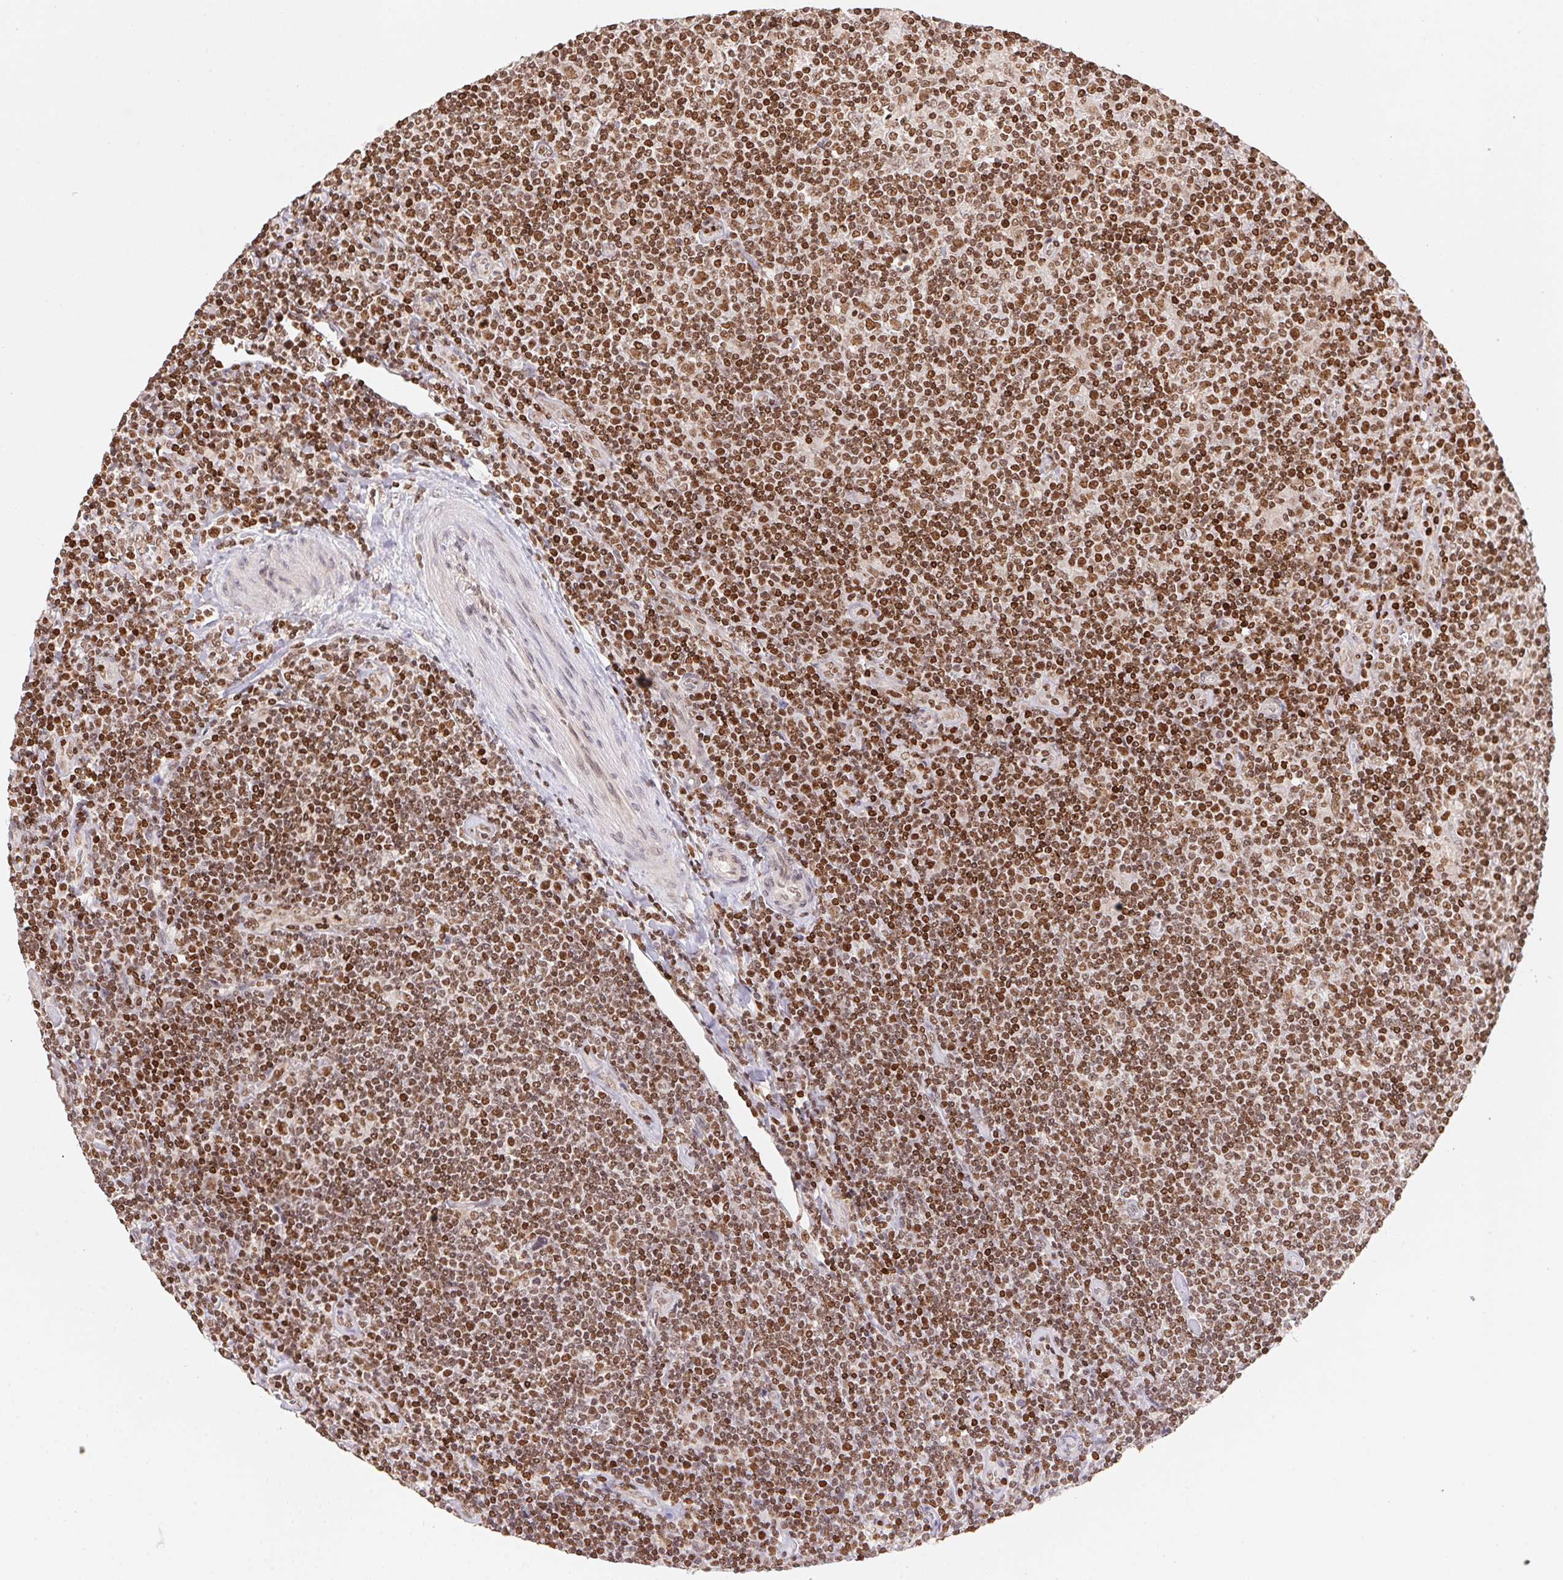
{"staining": {"intensity": "moderate", "quantity": ">75%", "location": "nuclear"}, "tissue": "lymphoma", "cell_type": "Tumor cells", "image_type": "cancer", "snomed": [{"axis": "morphology", "description": "Hodgkin's disease, NOS"}, {"axis": "topography", "description": "Lymph node"}], "caption": "Hodgkin's disease stained for a protein (brown) demonstrates moderate nuclear positive positivity in about >75% of tumor cells.", "gene": "POLD3", "patient": {"sex": "male", "age": 40}}